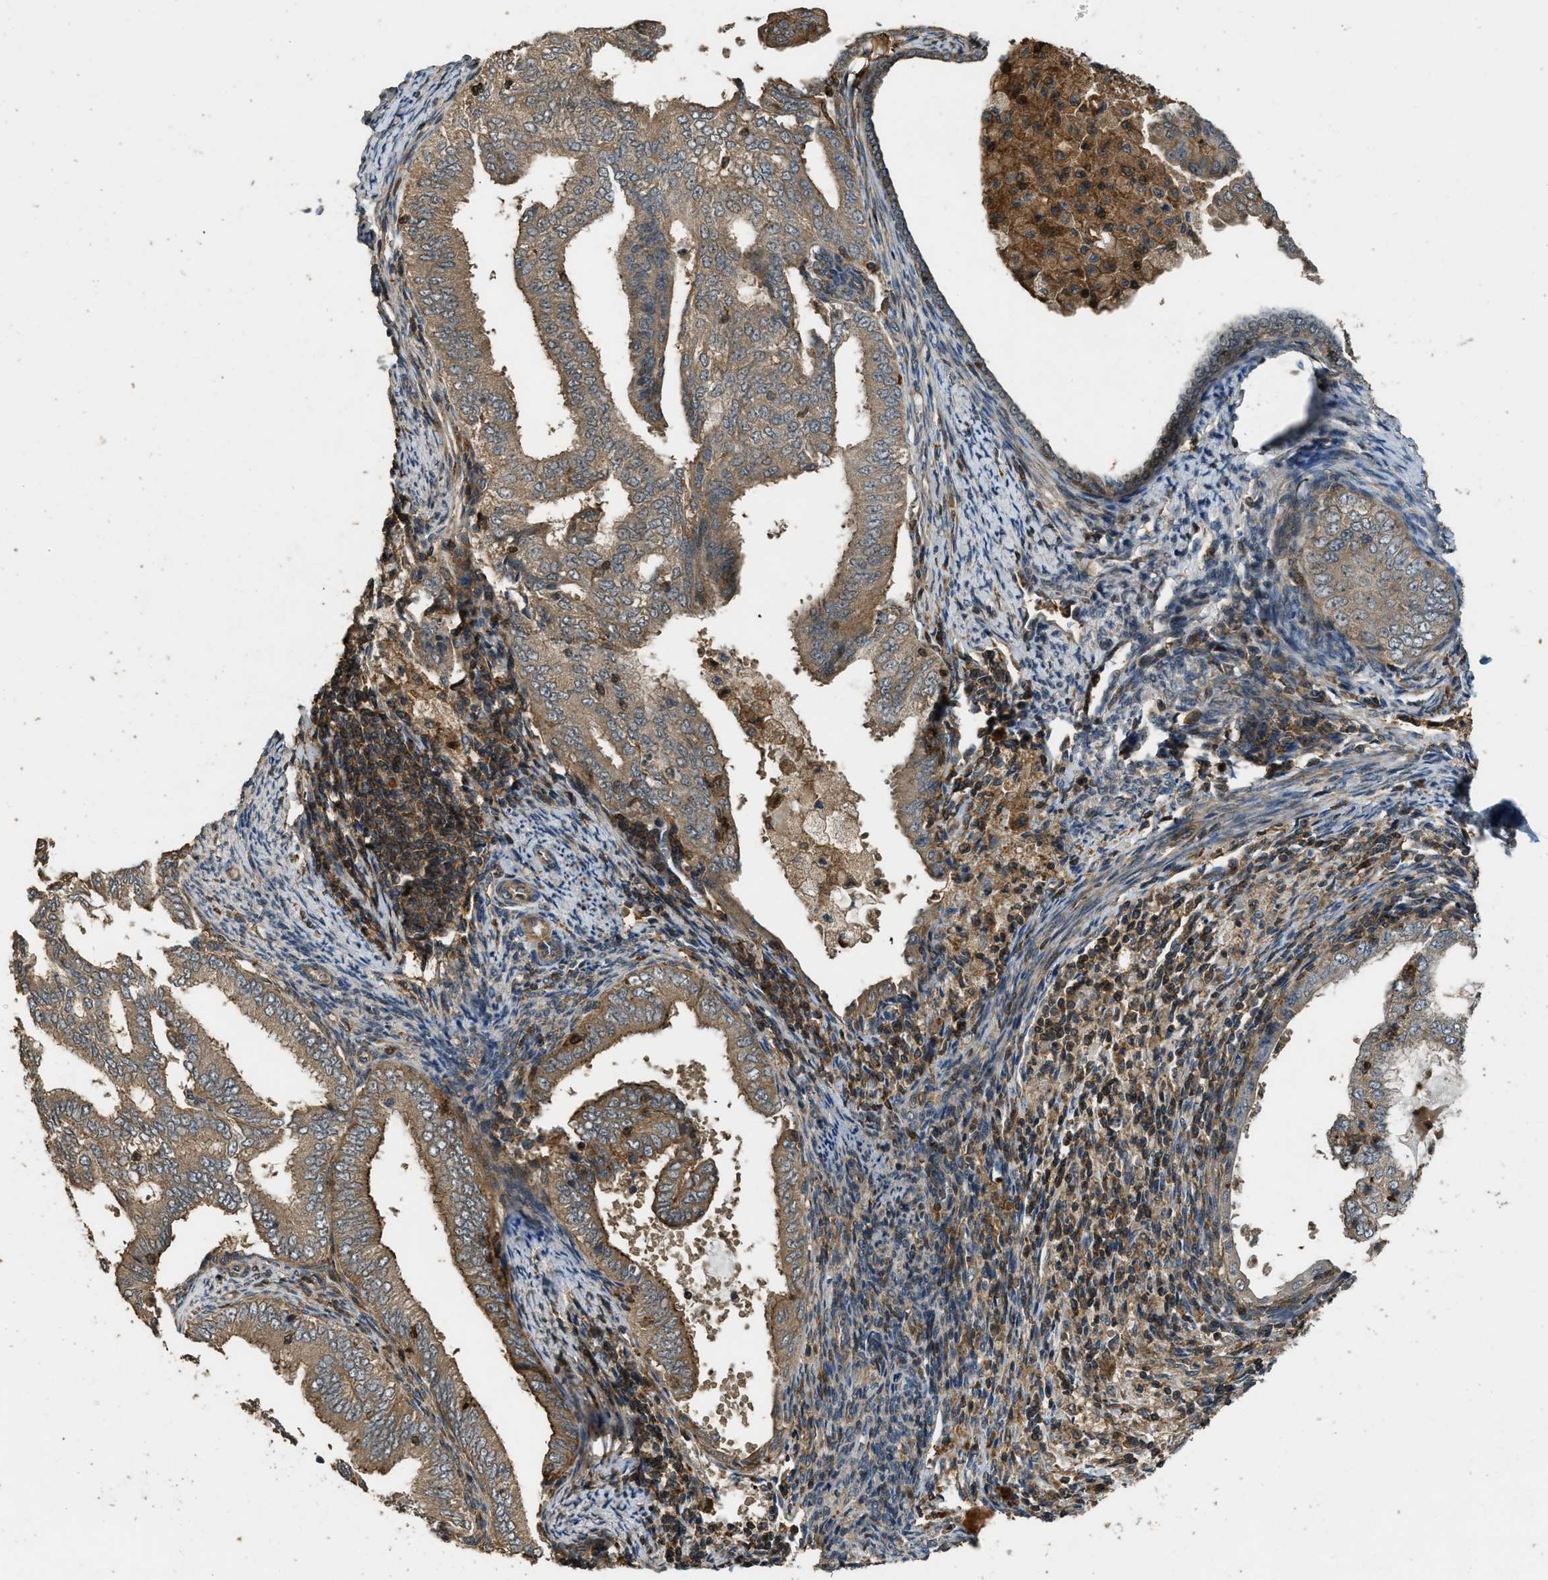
{"staining": {"intensity": "moderate", "quantity": ">75%", "location": "cytoplasmic/membranous"}, "tissue": "endometrial cancer", "cell_type": "Tumor cells", "image_type": "cancer", "snomed": [{"axis": "morphology", "description": "Adenocarcinoma, NOS"}, {"axis": "topography", "description": "Endometrium"}], "caption": "Immunohistochemistry photomicrograph of endometrial cancer (adenocarcinoma) stained for a protein (brown), which demonstrates medium levels of moderate cytoplasmic/membranous staining in about >75% of tumor cells.", "gene": "PPP6R3", "patient": {"sex": "female", "age": 58}}